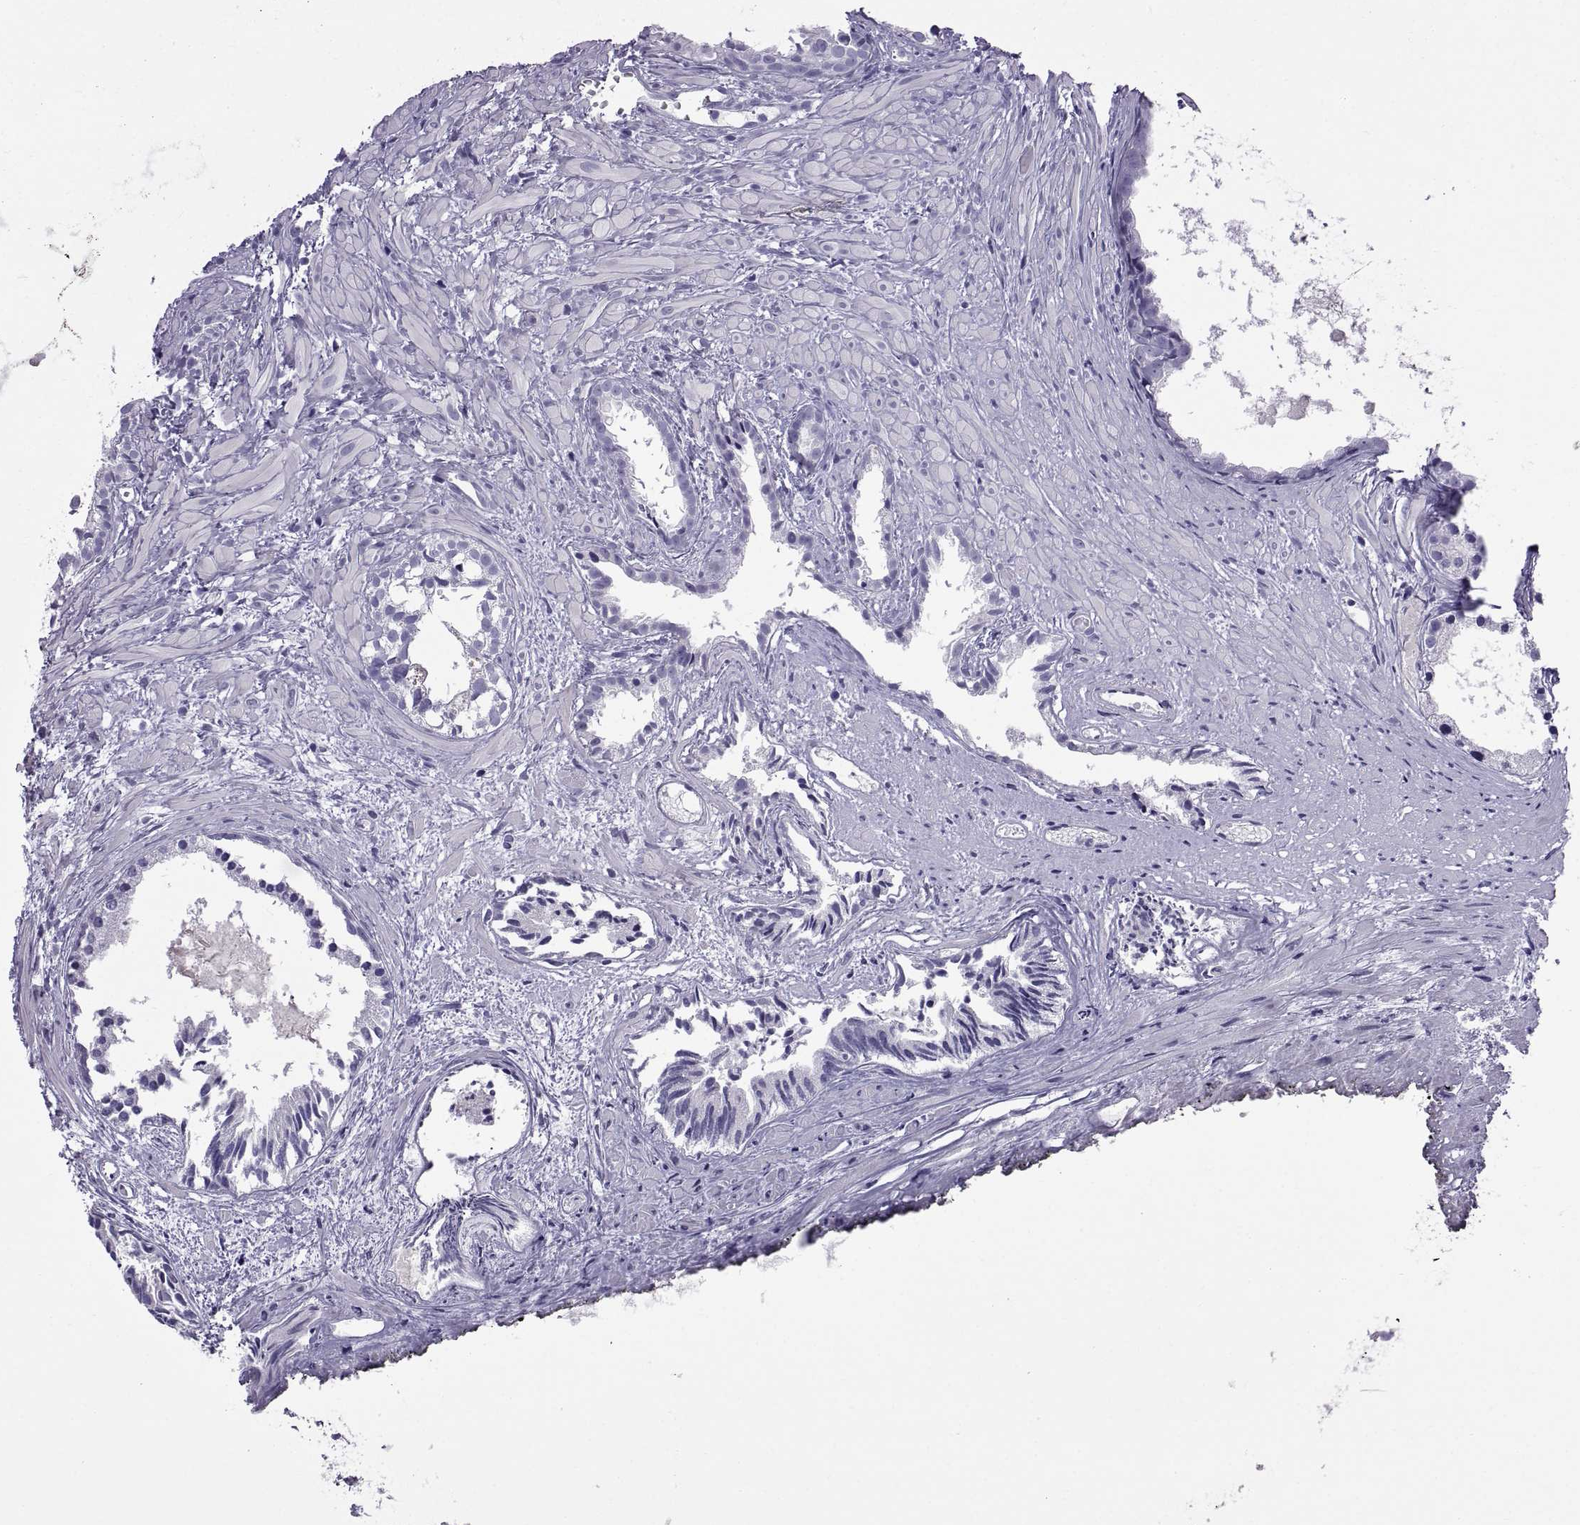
{"staining": {"intensity": "negative", "quantity": "none", "location": "none"}, "tissue": "prostate cancer", "cell_type": "Tumor cells", "image_type": "cancer", "snomed": [{"axis": "morphology", "description": "Adenocarcinoma, High grade"}, {"axis": "topography", "description": "Prostate"}], "caption": "DAB (3,3'-diaminobenzidine) immunohistochemical staining of prostate cancer (adenocarcinoma (high-grade)) exhibits no significant positivity in tumor cells. Brightfield microscopy of IHC stained with DAB (3,3'-diaminobenzidine) (brown) and hematoxylin (blue), captured at high magnification.", "gene": "SPDYE1", "patient": {"sex": "male", "age": 79}}